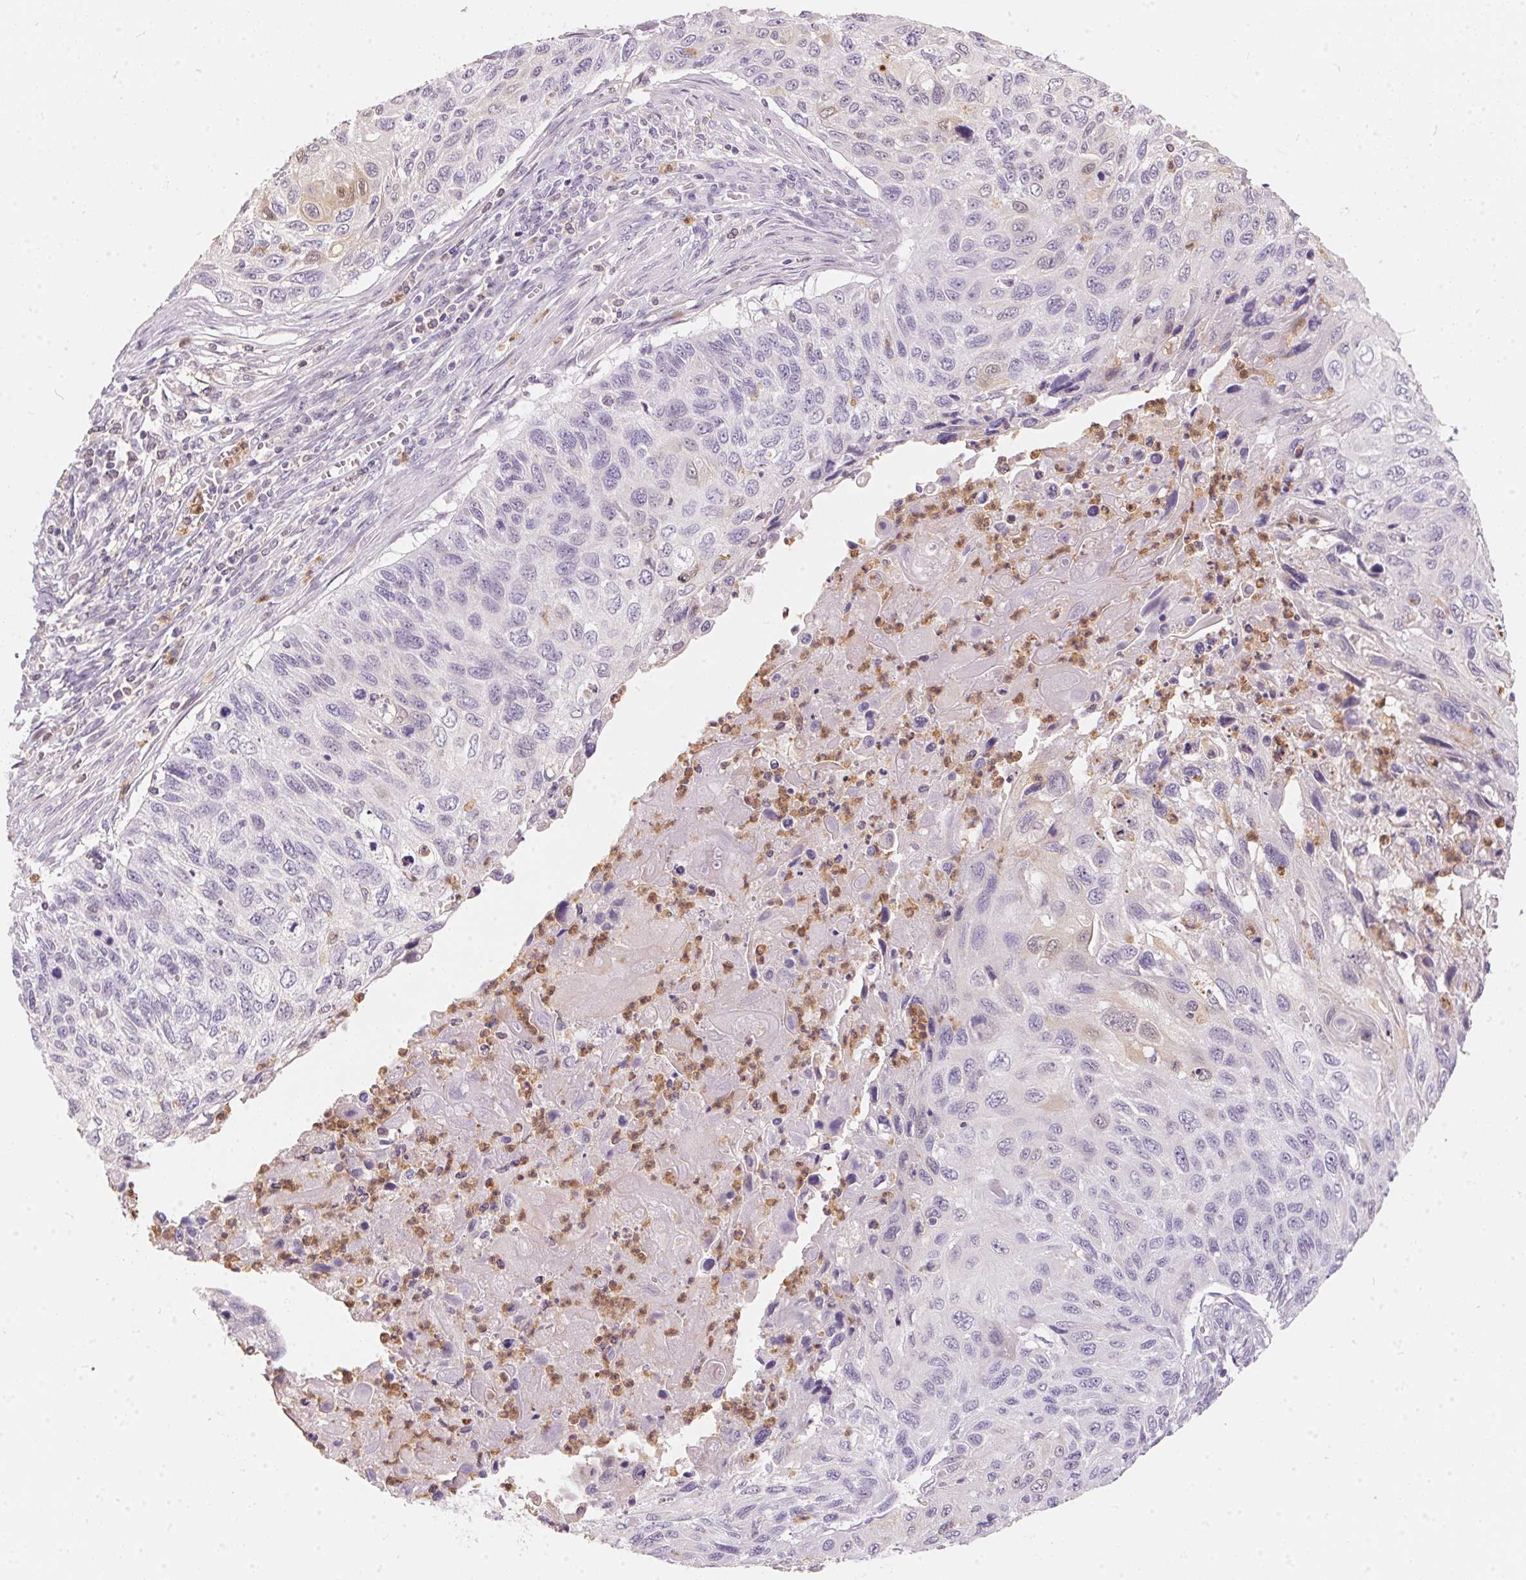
{"staining": {"intensity": "negative", "quantity": "none", "location": "none"}, "tissue": "cervical cancer", "cell_type": "Tumor cells", "image_type": "cancer", "snomed": [{"axis": "morphology", "description": "Squamous cell carcinoma, NOS"}, {"axis": "topography", "description": "Cervix"}], "caption": "An image of cervical squamous cell carcinoma stained for a protein shows no brown staining in tumor cells. (DAB immunohistochemistry with hematoxylin counter stain).", "gene": "SERPINB1", "patient": {"sex": "female", "age": 70}}